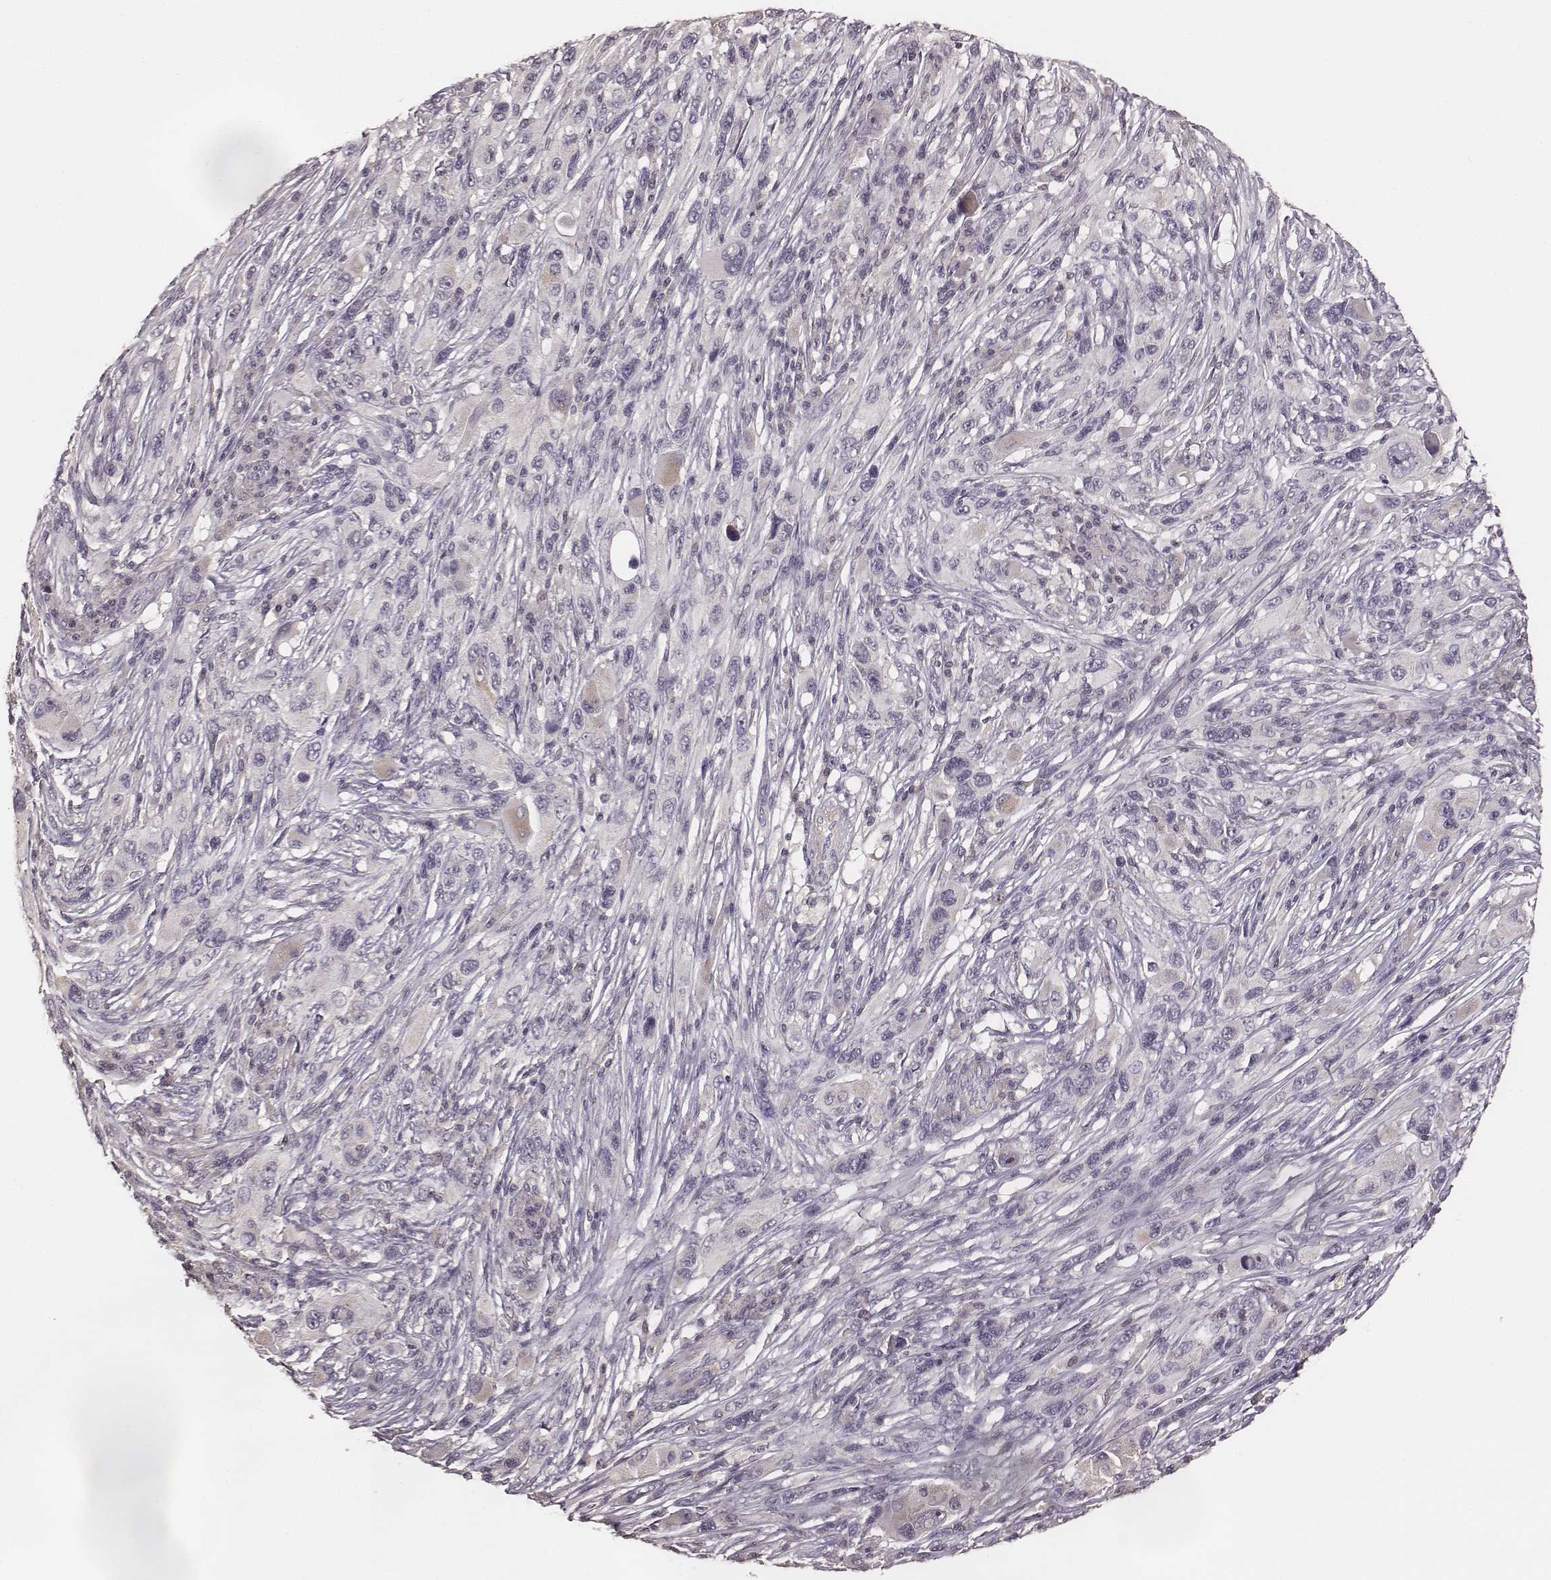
{"staining": {"intensity": "negative", "quantity": "none", "location": "none"}, "tissue": "melanoma", "cell_type": "Tumor cells", "image_type": "cancer", "snomed": [{"axis": "morphology", "description": "Malignant melanoma, NOS"}, {"axis": "topography", "description": "Skin"}], "caption": "Human melanoma stained for a protein using immunohistochemistry reveals no positivity in tumor cells.", "gene": "LY6K", "patient": {"sex": "male", "age": 53}}